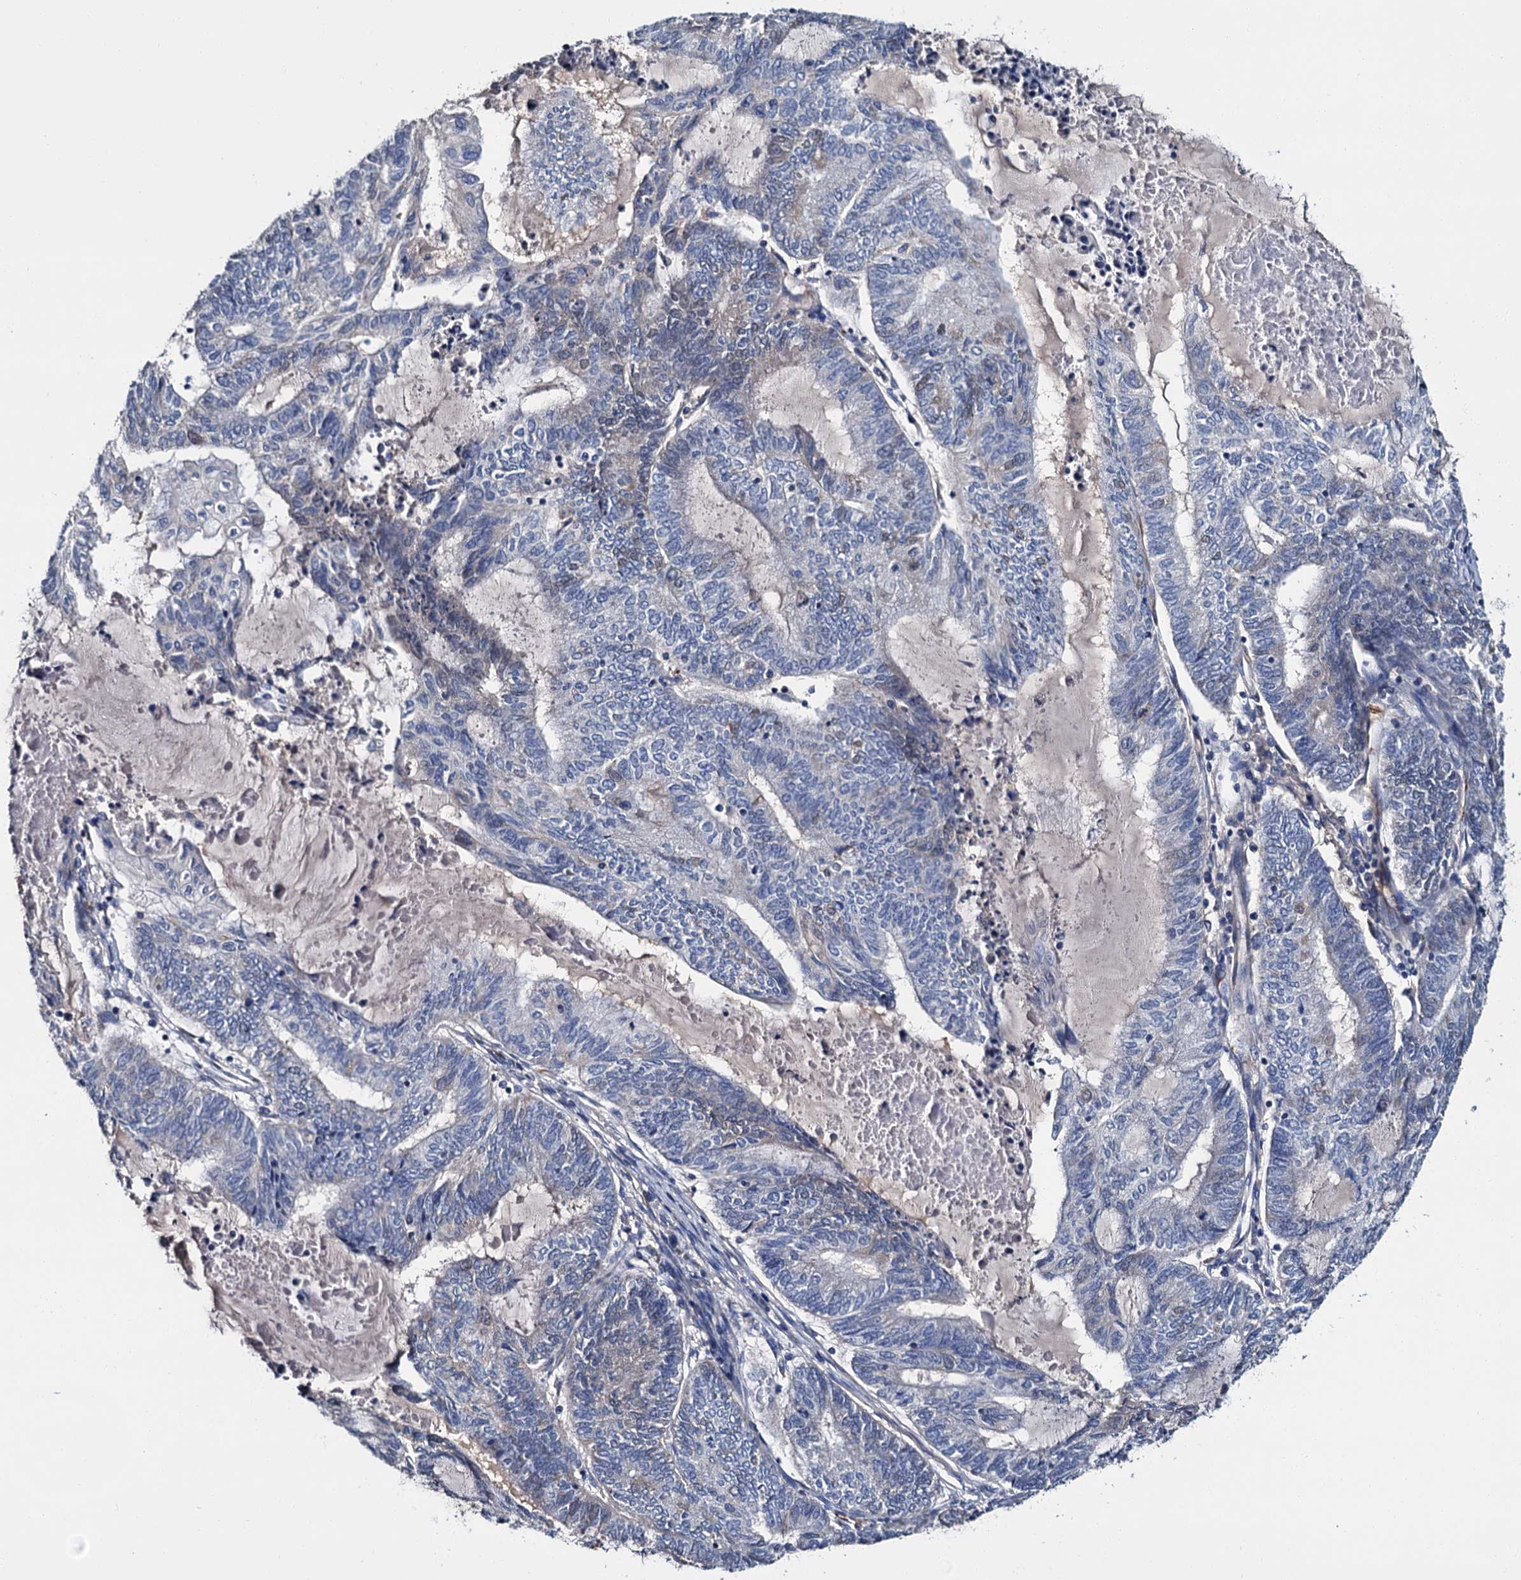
{"staining": {"intensity": "negative", "quantity": "none", "location": "none"}, "tissue": "endometrial cancer", "cell_type": "Tumor cells", "image_type": "cancer", "snomed": [{"axis": "morphology", "description": "Adenocarcinoma, NOS"}, {"axis": "topography", "description": "Uterus"}, {"axis": "topography", "description": "Endometrium"}], "caption": "Immunohistochemistry image of neoplastic tissue: human adenocarcinoma (endometrial) stained with DAB (3,3'-diaminobenzidine) shows no significant protein expression in tumor cells.", "gene": "CACNA1C", "patient": {"sex": "female", "age": 70}}